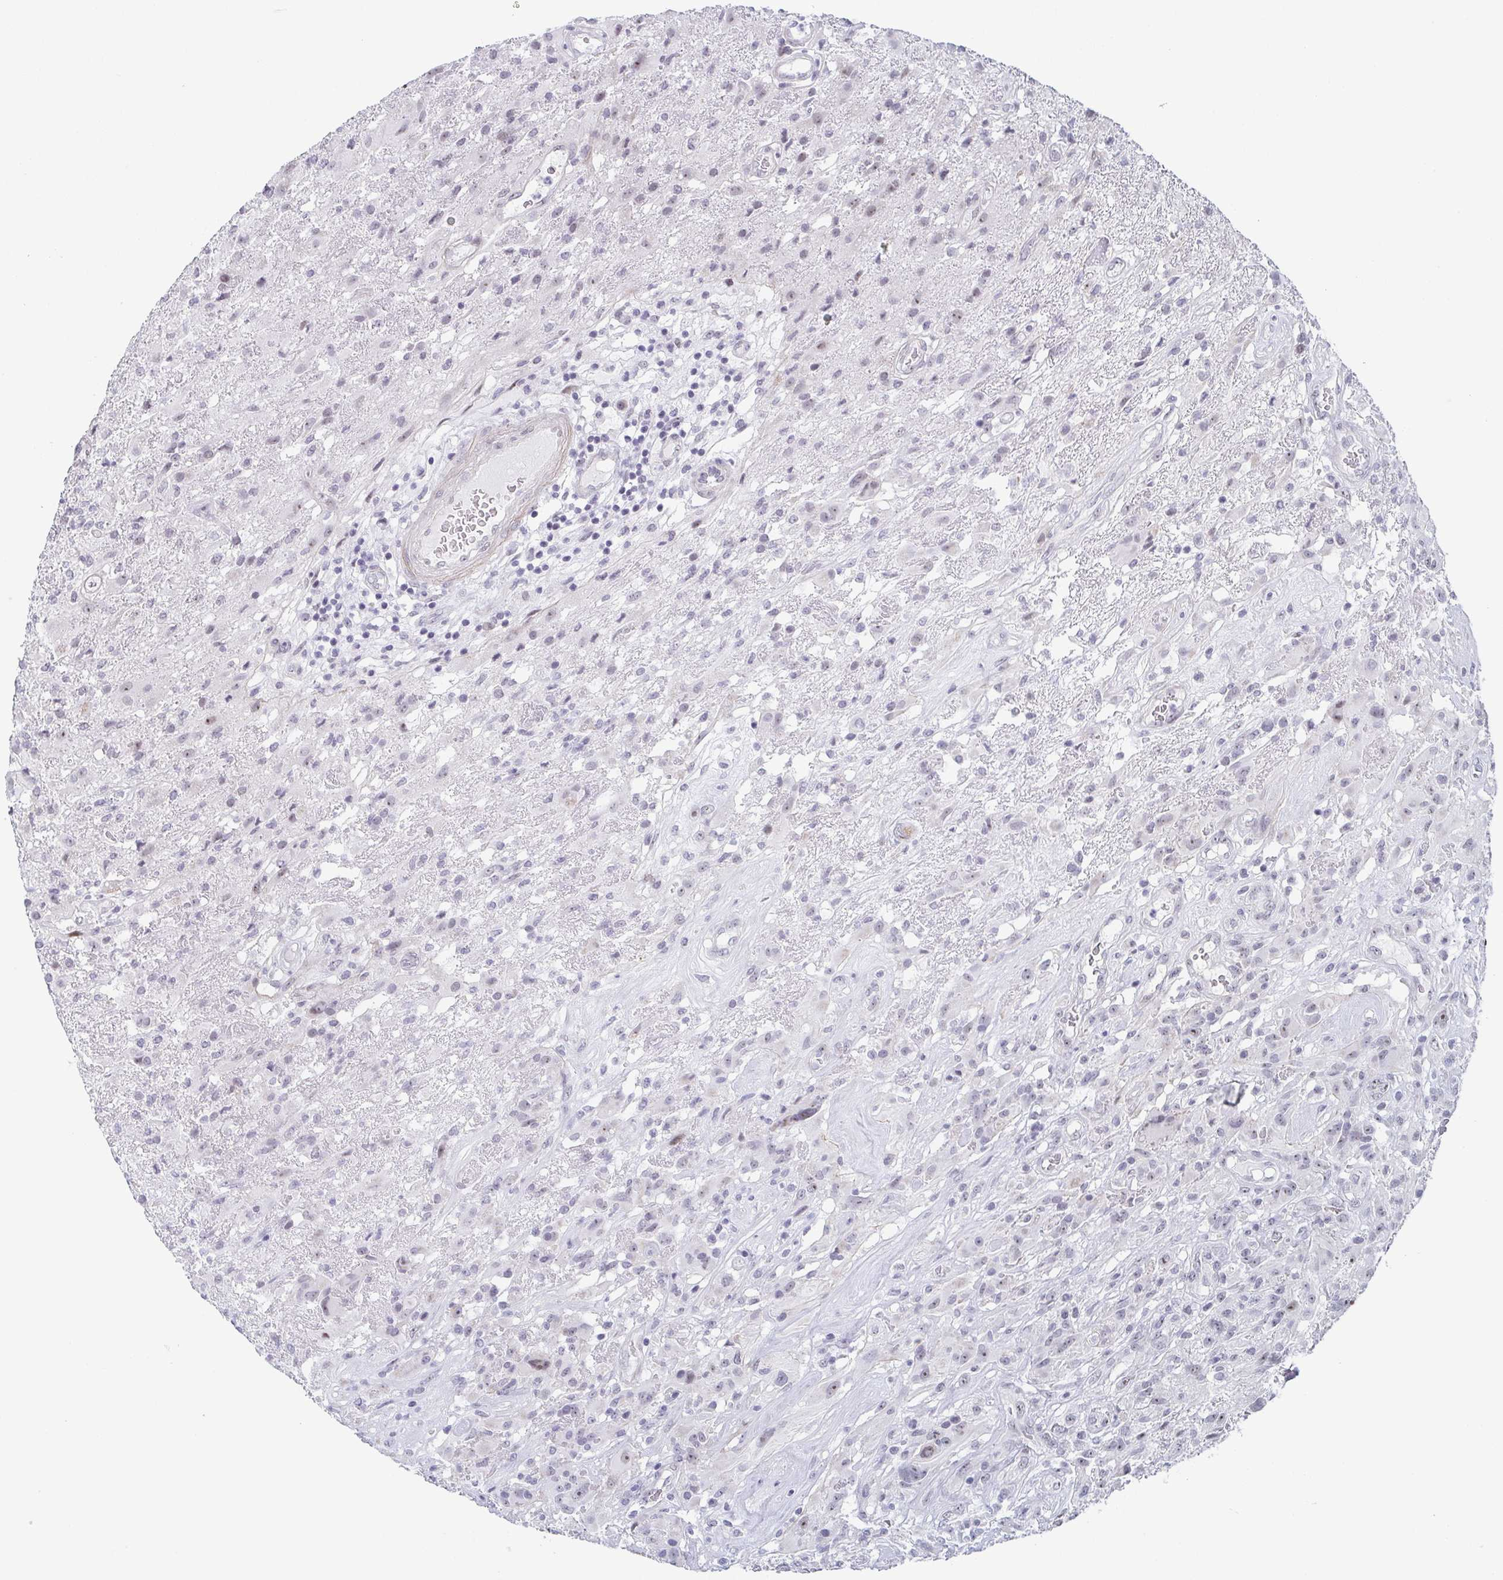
{"staining": {"intensity": "negative", "quantity": "none", "location": "none"}, "tissue": "glioma", "cell_type": "Tumor cells", "image_type": "cancer", "snomed": [{"axis": "morphology", "description": "Glioma, malignant, High grade"}, {"axis": "topography", "description": "Brain"}], "caption": "Immunohistochemical staining of malignant glioma (high-grade) shows no significant positivity in tumor cells.", "gene": "EXOSC7", "patient": {"sex": "male", "age": 46}}